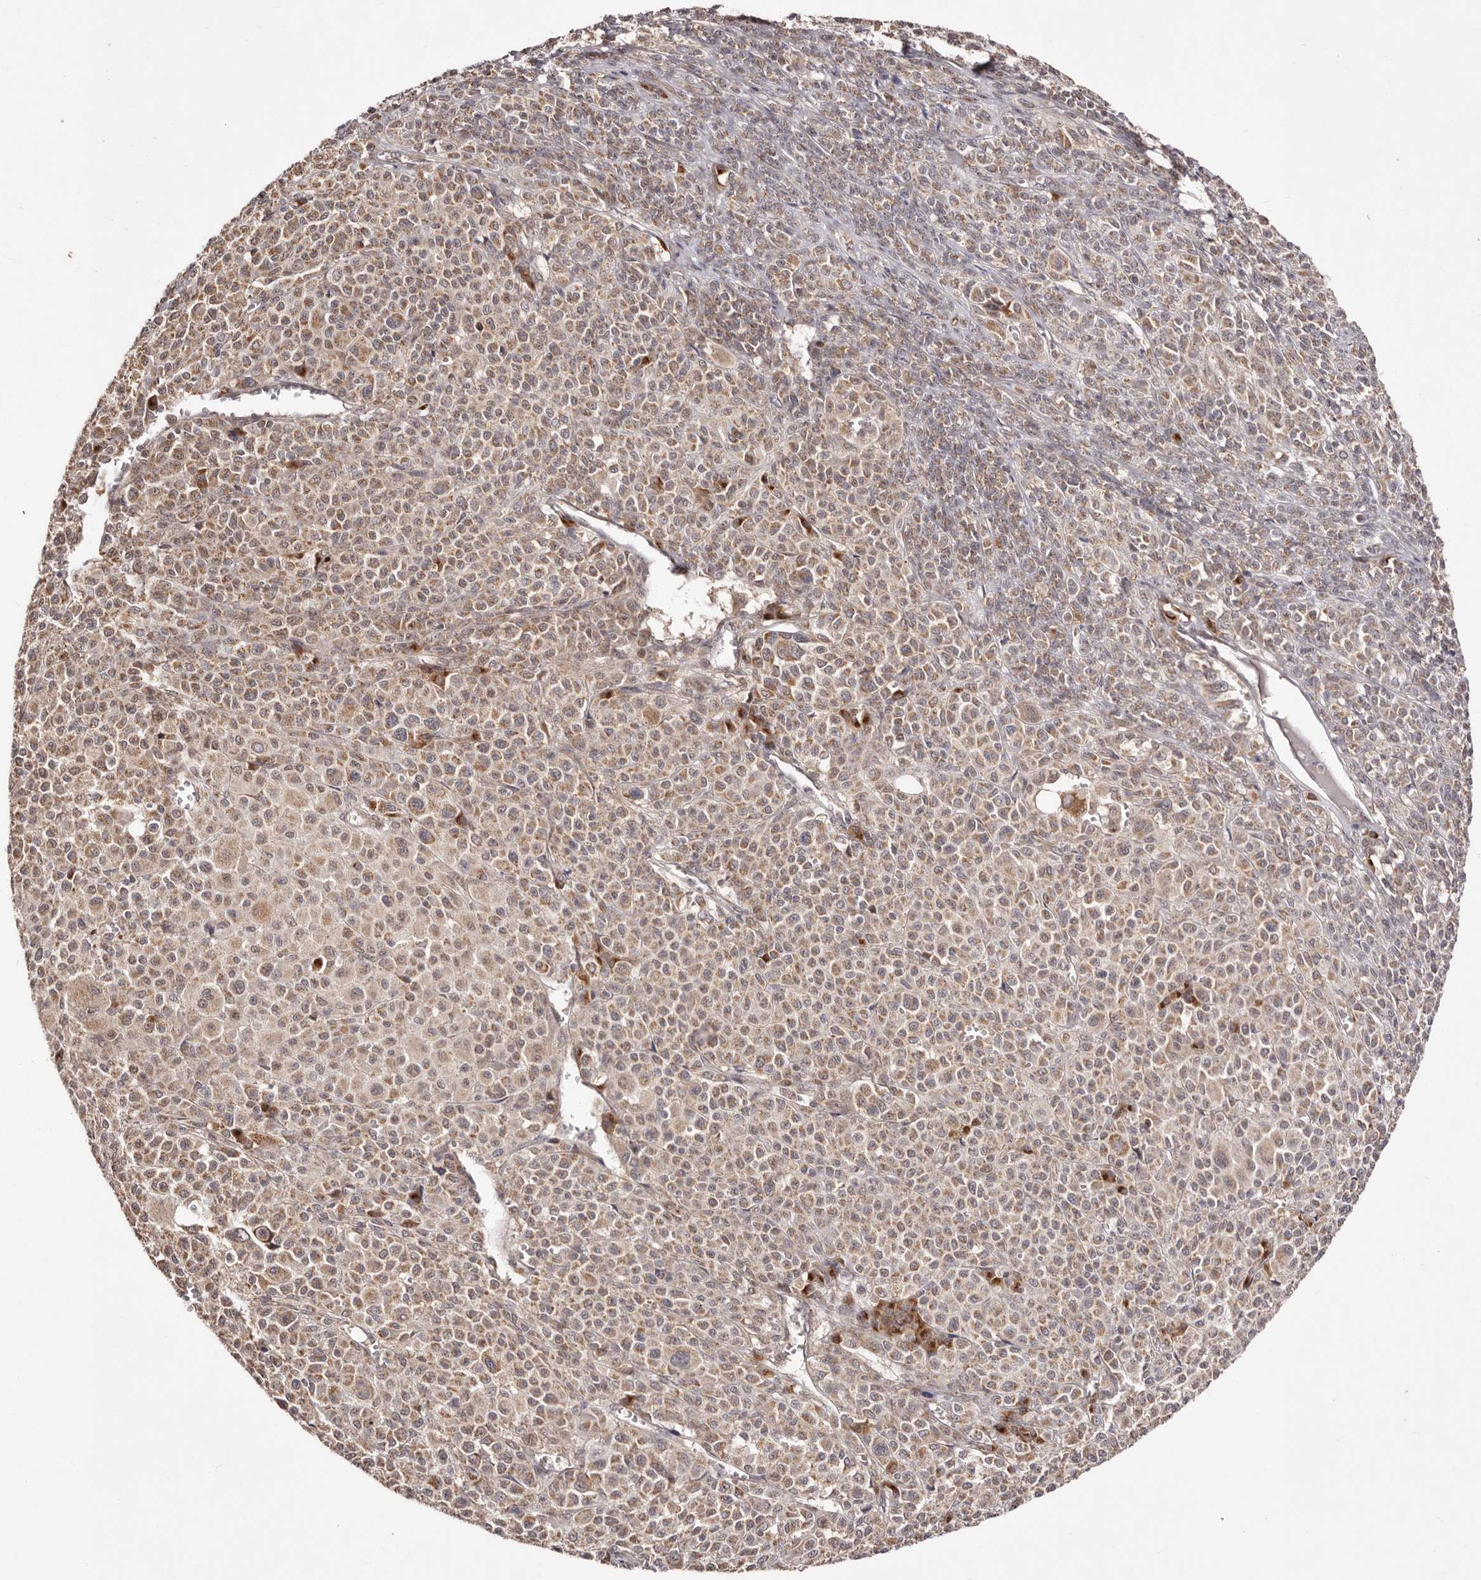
{"staining": {"intensity": "weak", "quantity": ">75%", "location": "cytoplasmic/membranous"}, "tissue": "melanoma", "cell_type": "Tumor cells", "image_type": "cancer", "snomed": [{"axis": "morphology", "description": "Malignant melanoma, Metastatic site"}, {"axis": "topography", "description": "Skin"}], "caption": "A brown stain highlights weak cytoplasmic/membranous expression of a protein in malignant melanoma (metastatic site) tumor cells. Nuclei are stained in blue.", "gene": "EGR3", "patient": {"sex": "female", "age": 74}}